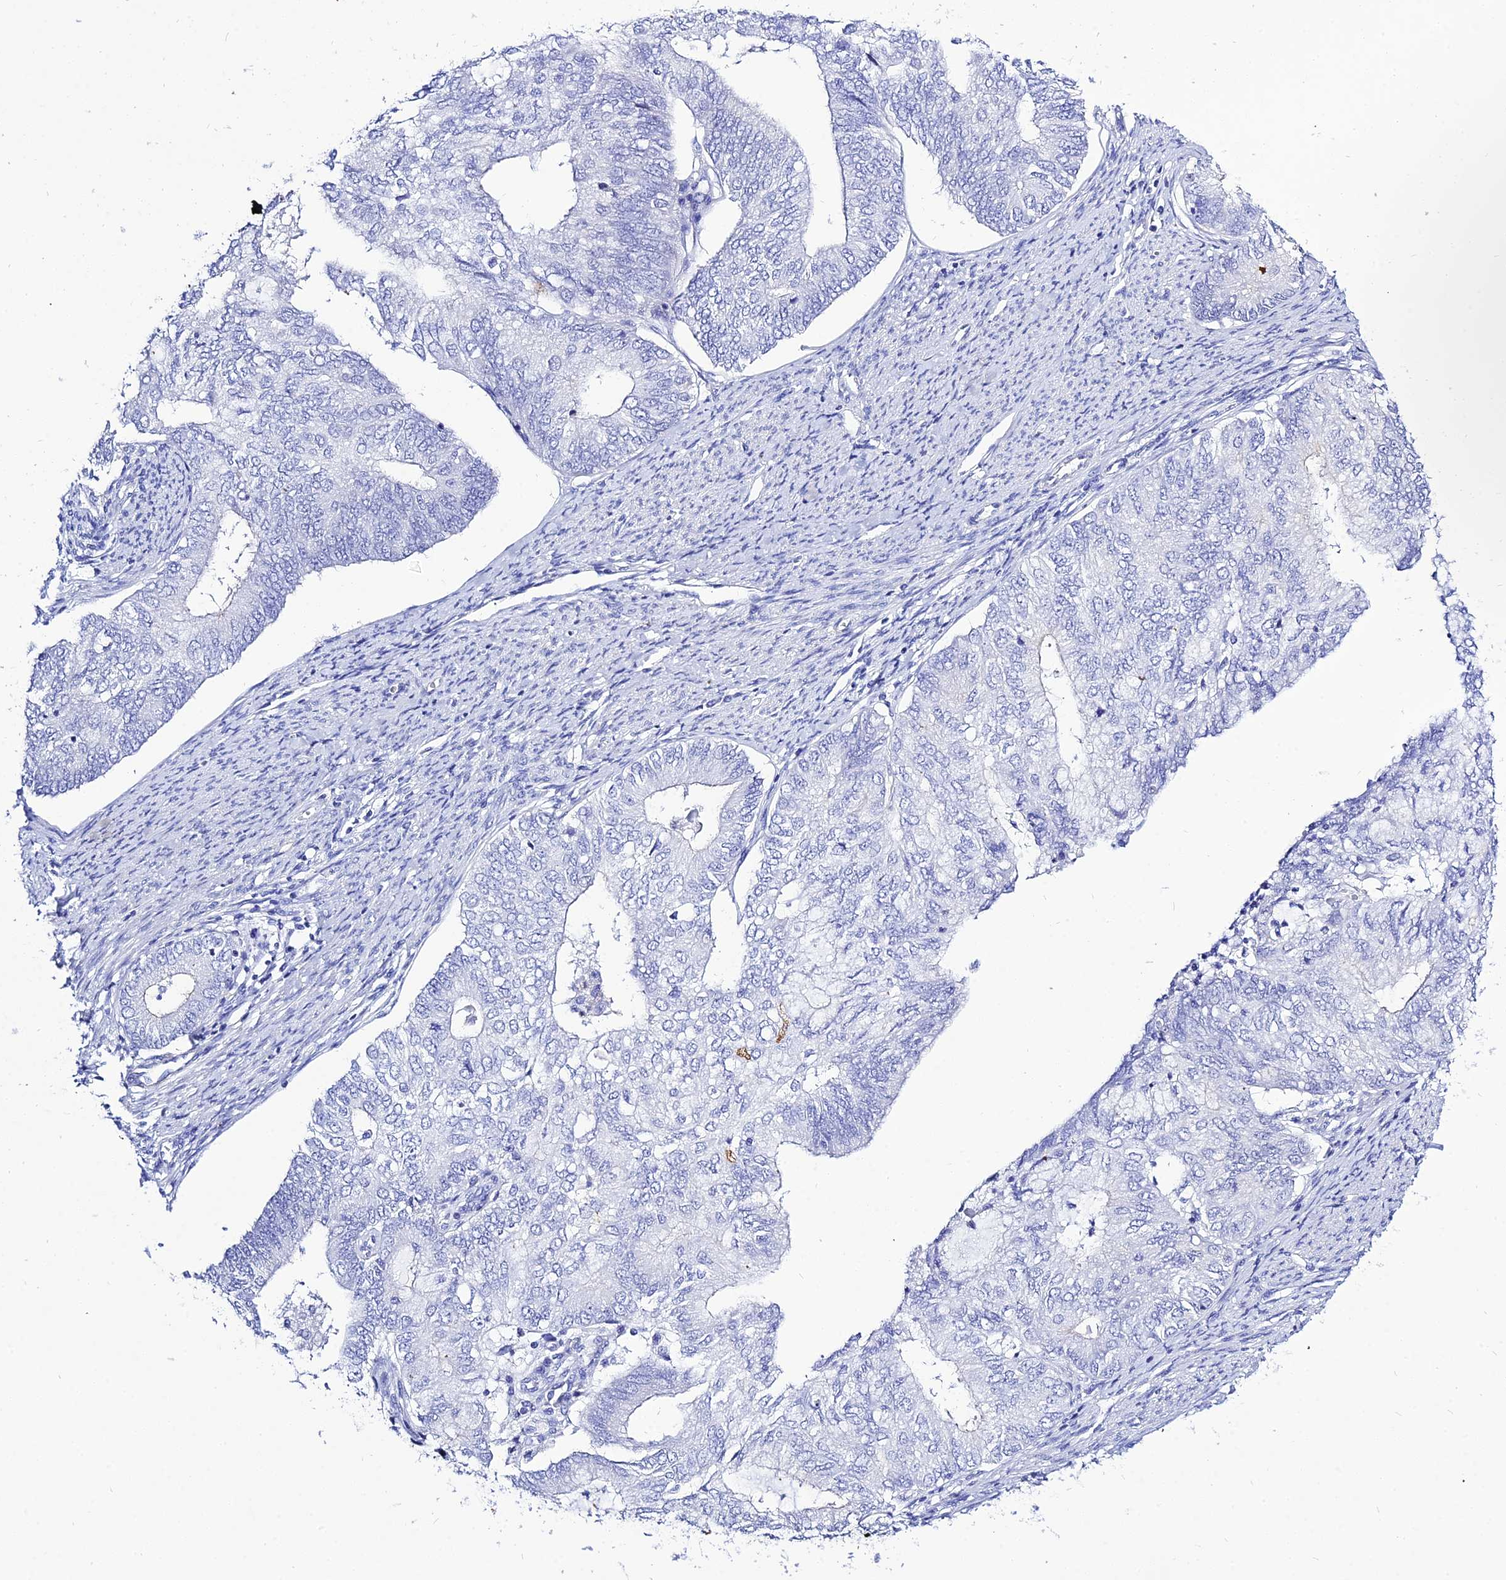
{"staining": {"intensity": "negative", "quantity": "none", "location": "none"}, "tissue": "endometrial cancer", "cell_type": "Tumor cells", "image_type": "cancer", "snomed": [{"axis": "morphology", "description": "Adenocarcinoma, NOS"}, {"axis": "topography", "description": "Endometrium"}], "caption": "The photomicrograph displays no staining of tumor cells in adenocarcinoma (endometrial).", "gene": "DEFB107A", "patient": {"sex": "female", "age": 68}}